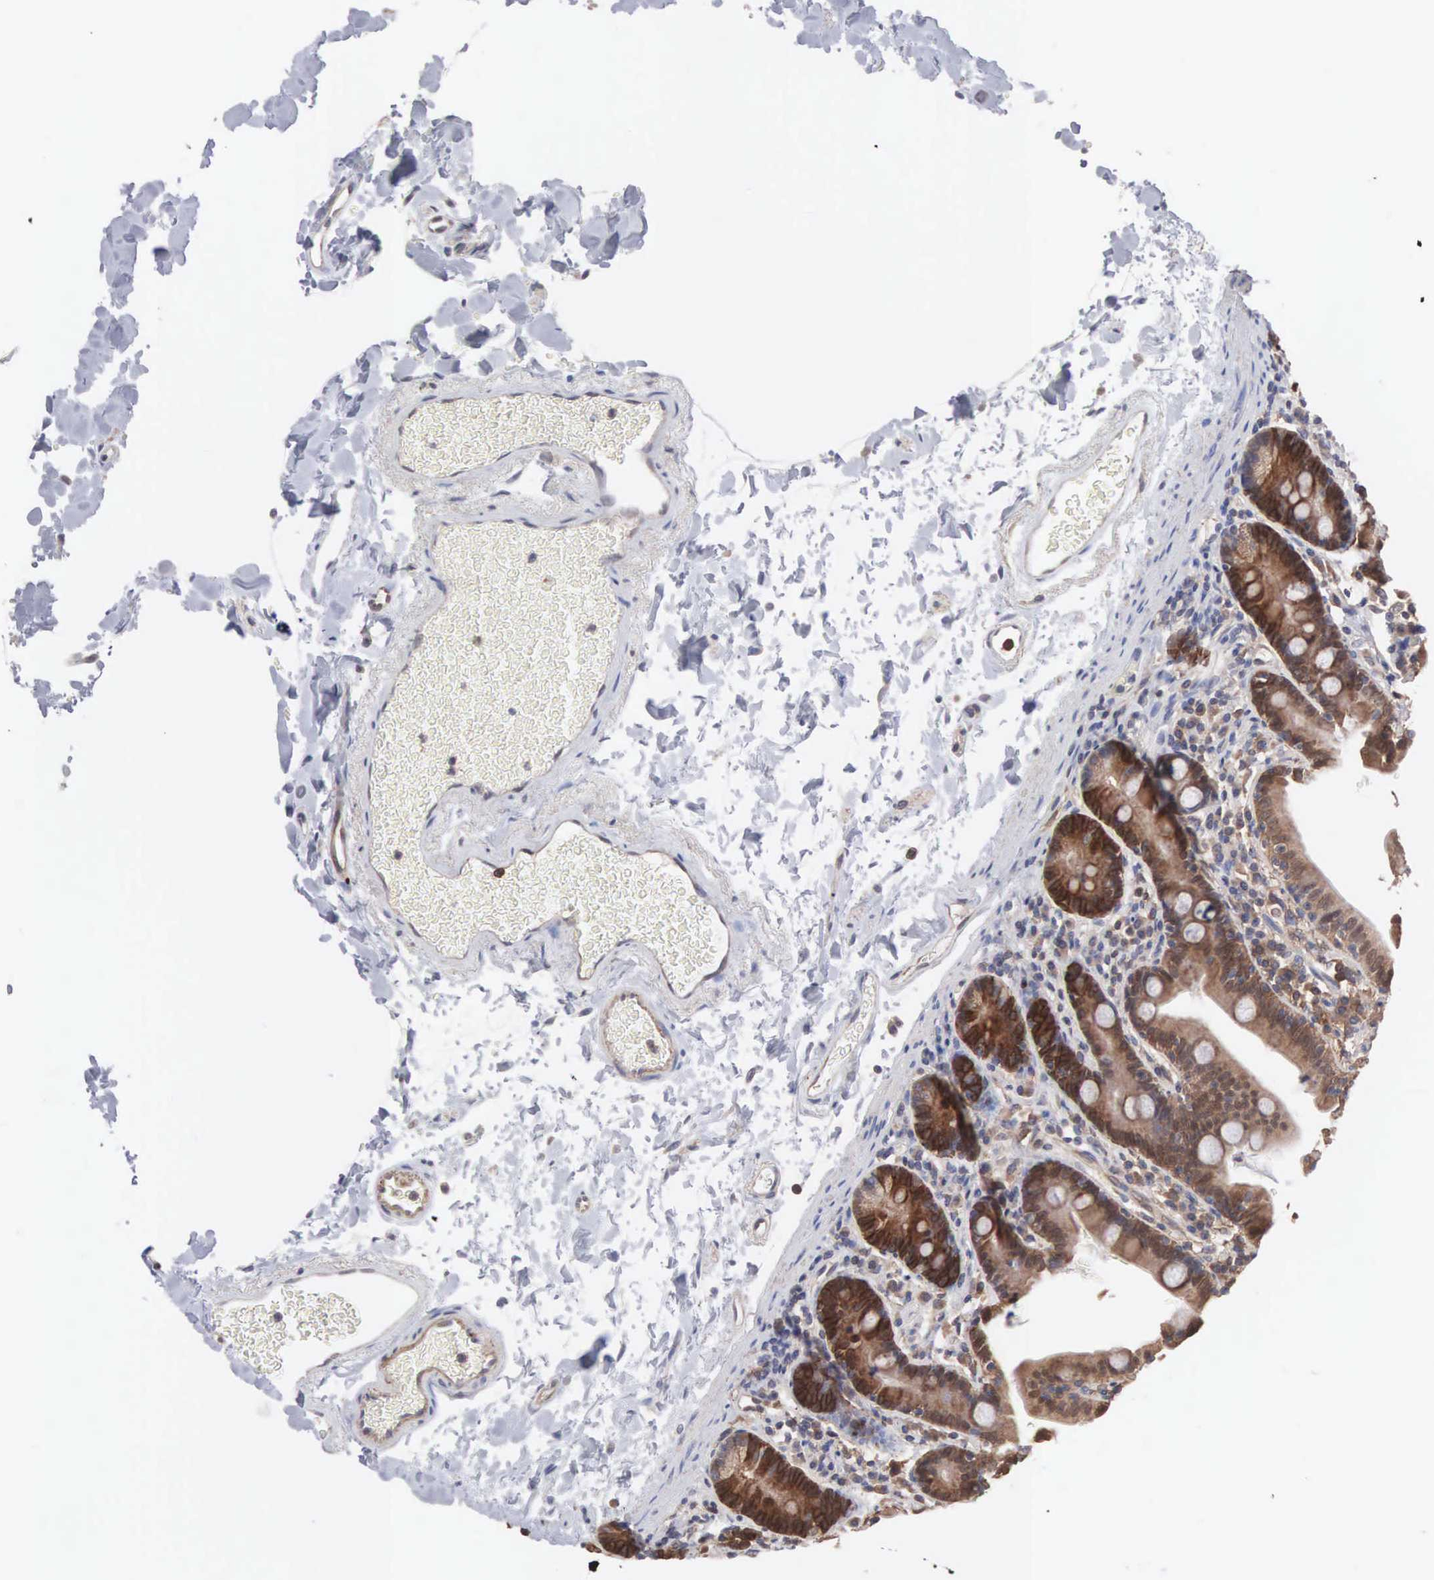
{"staining": {"intensity": "strong", "quantity": ">75%", "location": "cytoplasmic/membranous"}, "tissue": "duodenum", "cell_type": "Glandular cells", "image_type": "normal", "snomed": [{"axis": "morphology", "description": "Normal tissue, NOS"}, {"axis": "topography", "description": "Duodenum"}], "caption": "Immunohistochemical staining of unremarkable duodenum demonstrates >75% levels of strong cytoplasmic/membranous protein staining in approximately >75% of glandular cells. The staining was performed using DAB (3,3'-diaminobenzidine), with brown indicating positive protein expression. Nuclei are stained blue with hematoxylin.", "gene": "MTHFD1", "patient": {"sex": "male", "age": 70}}